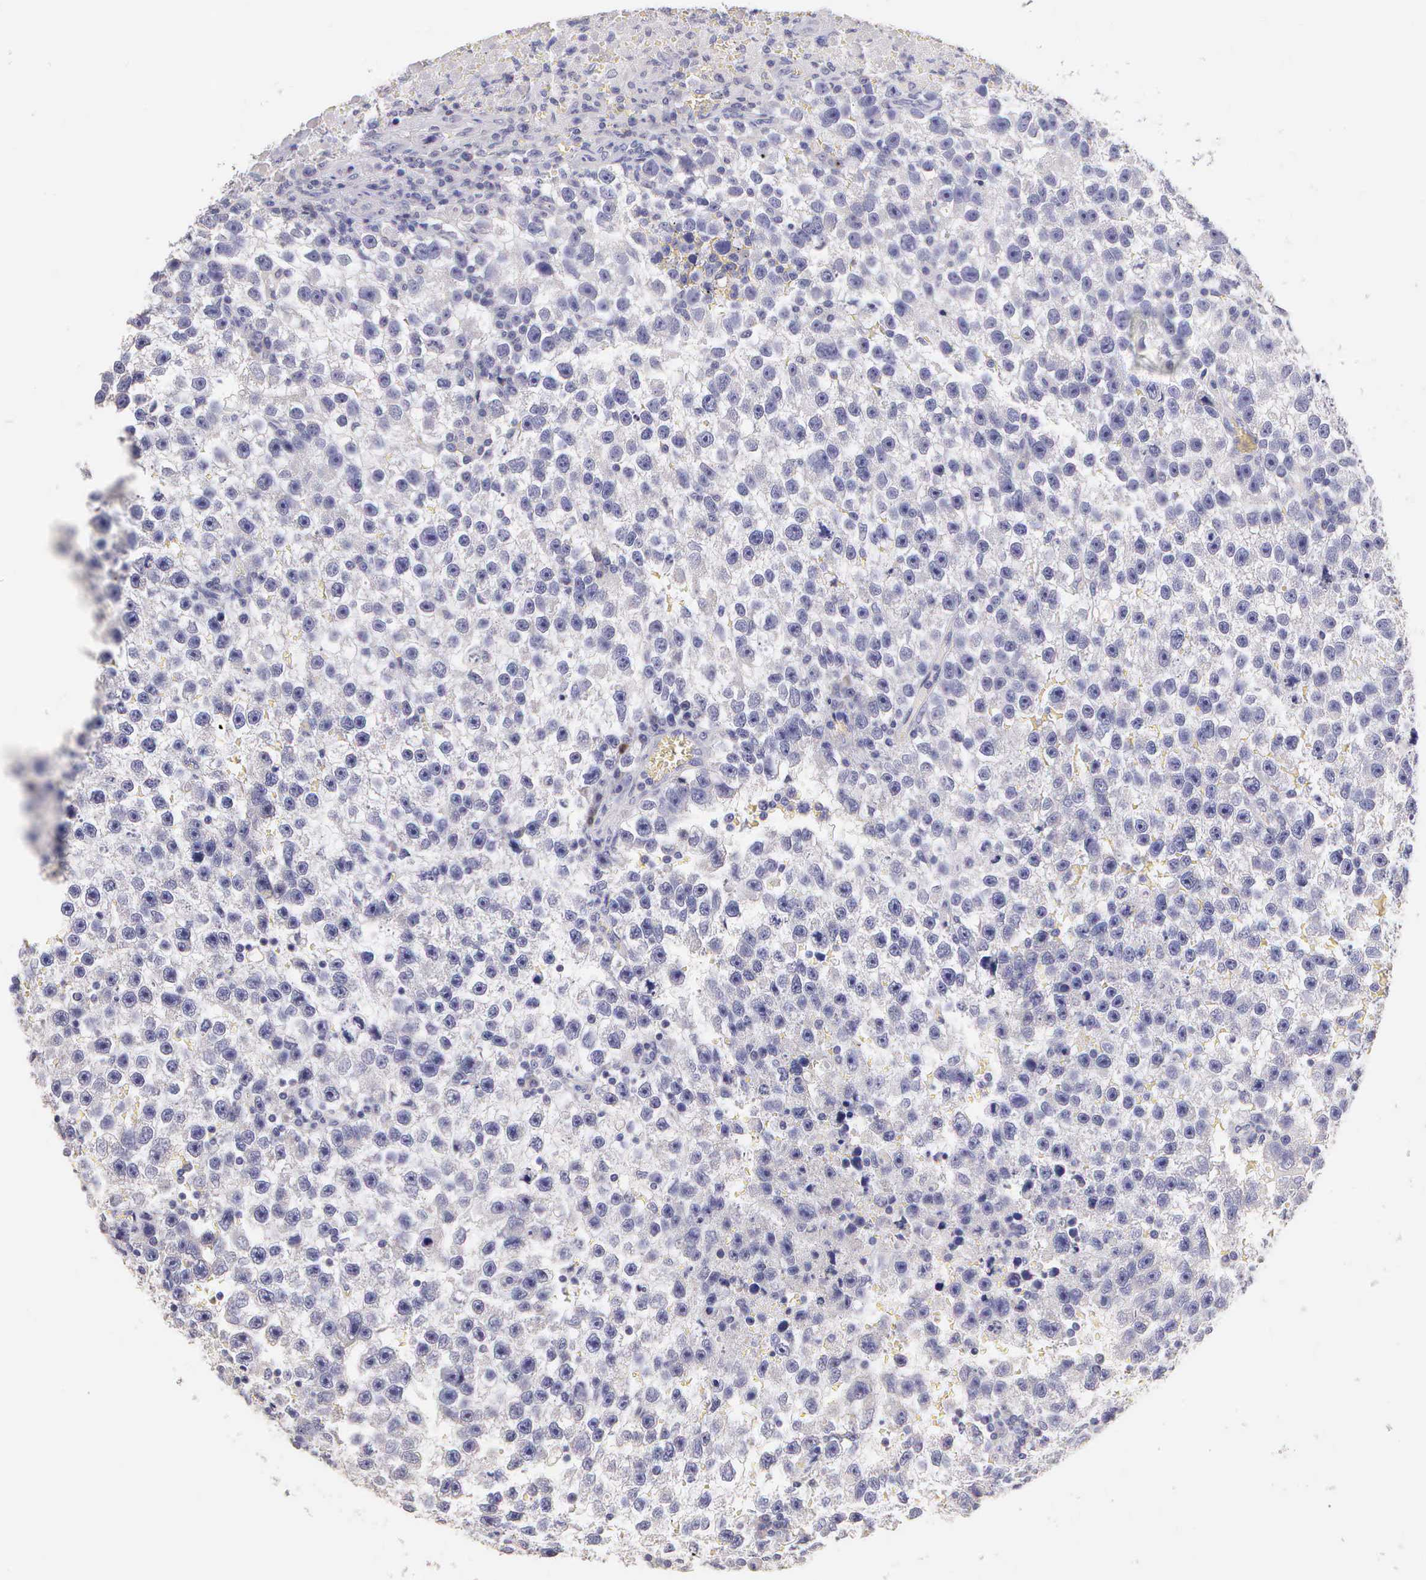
{"staining": {"intensity": "negative", "quantity": "none", "location": "none"}, "tissue": "testis cancer", "cell_type": "Tumor cells", "image_type": "cancer", "snomed": [{"axis": "morphology", "description": "Seminoma, NOS"}, {"axis": "topography", "description": "Testis"}], "caption": "Tumor cells show no significant expression in testis cancer.", "gene": "ESR1", "patient": {"sex": "male", "age": 33}}